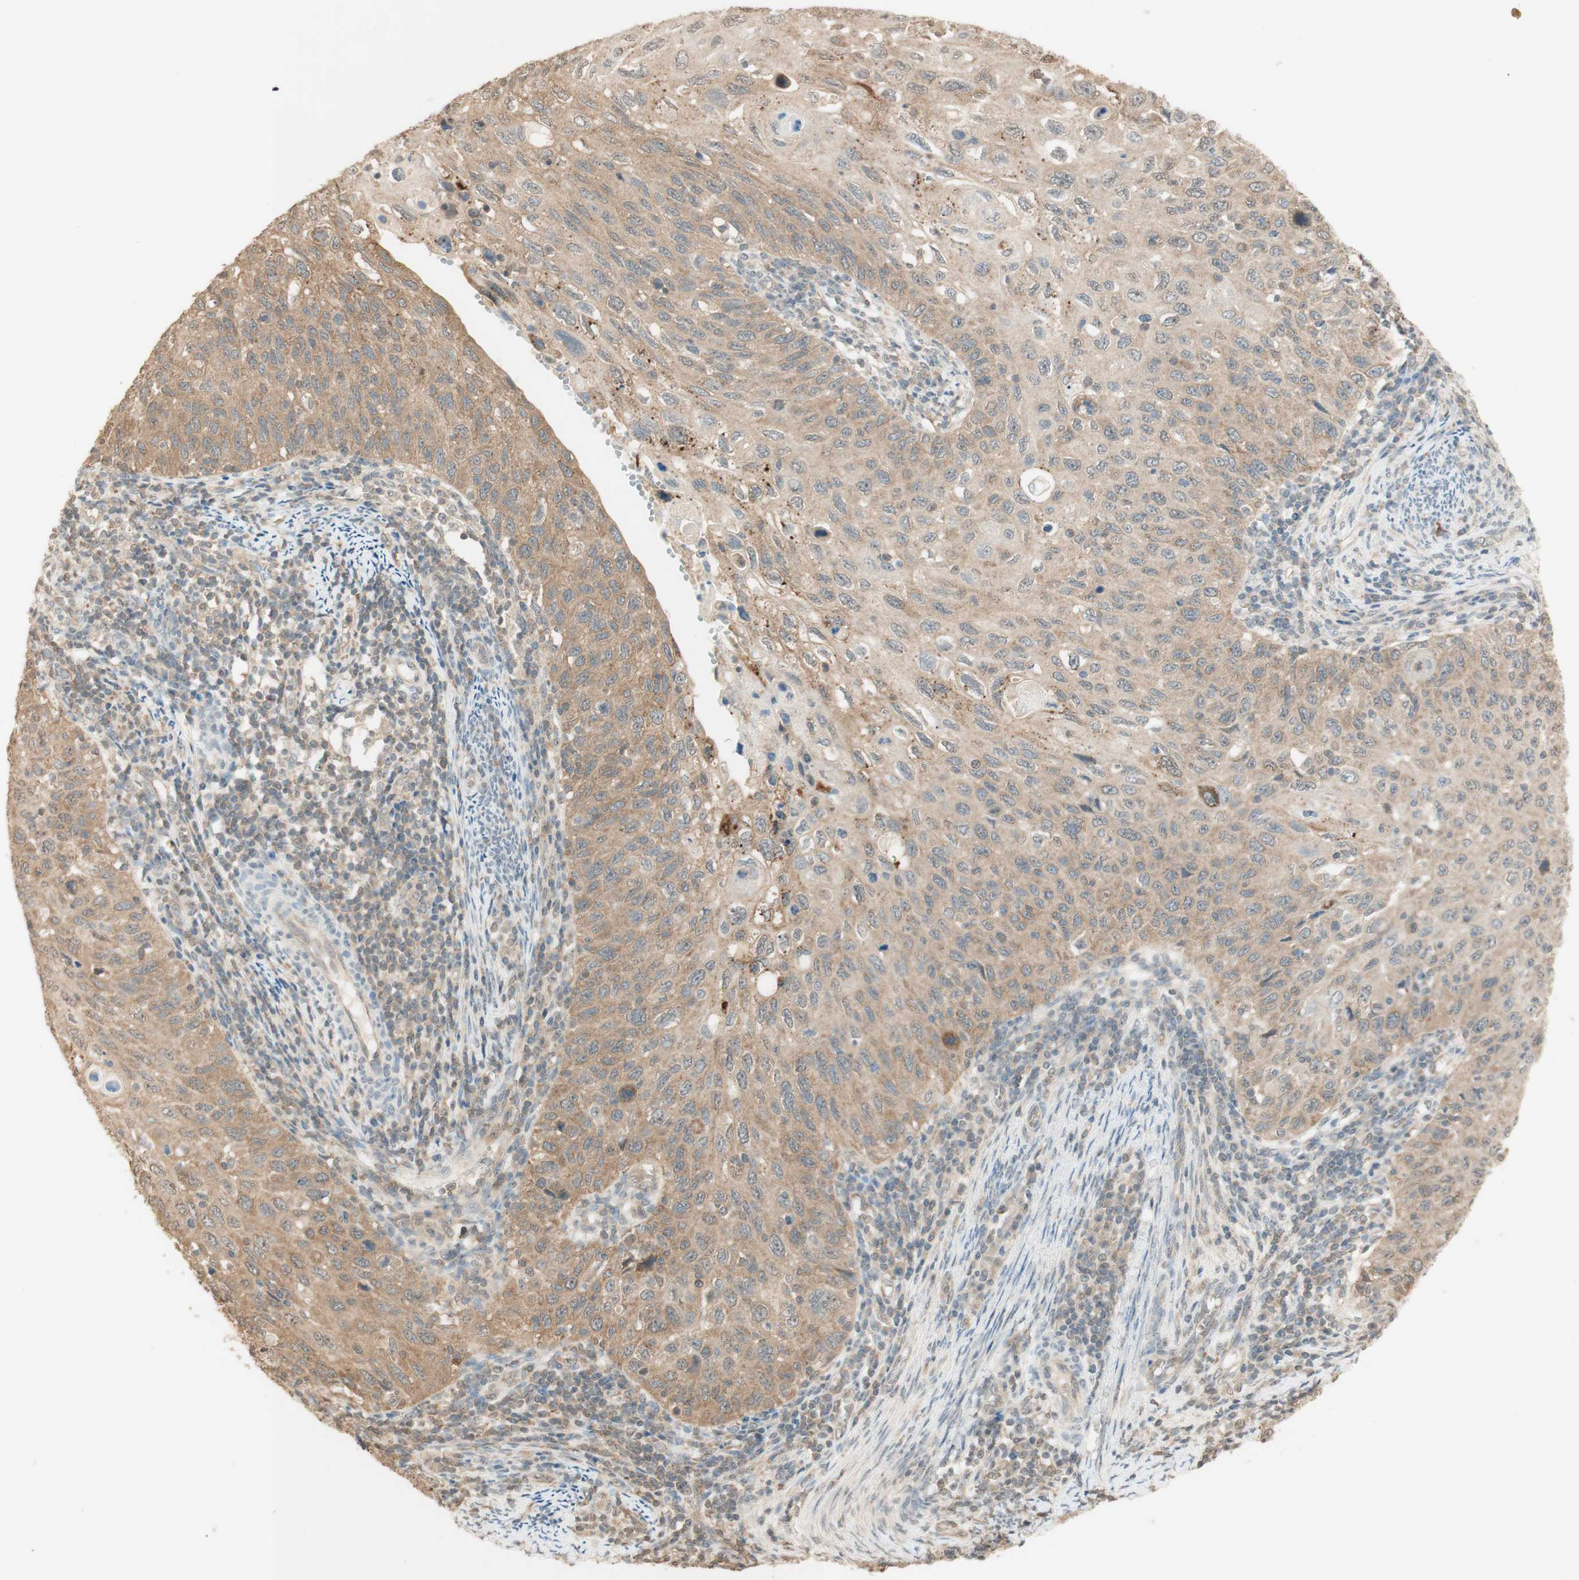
{"staining": {"intensity": "moderate", "quantity": ">75%", "location": "cytoplasmic/membranous"}, "tissue": "cervical cancer", "cell_type": "Tumor cells", "image_type": "cancer", "snomed": [{"axis": "morphology", "description": "Squamous cell carcinoma, NOS"}, {"axis": "topography", "description": "Cervix"}], "caption": "Immunohistochemistry of human cervical squamous cell carcinoma shows medium levels of moderate cytoplasmic/membranous positivity in approximately >75% of tumor cells. (DAB IHC, brown staining for protein, blue staining for nuclei).", "gene": "SPINT2", "patient": {"sex": "female", "age": 70}}